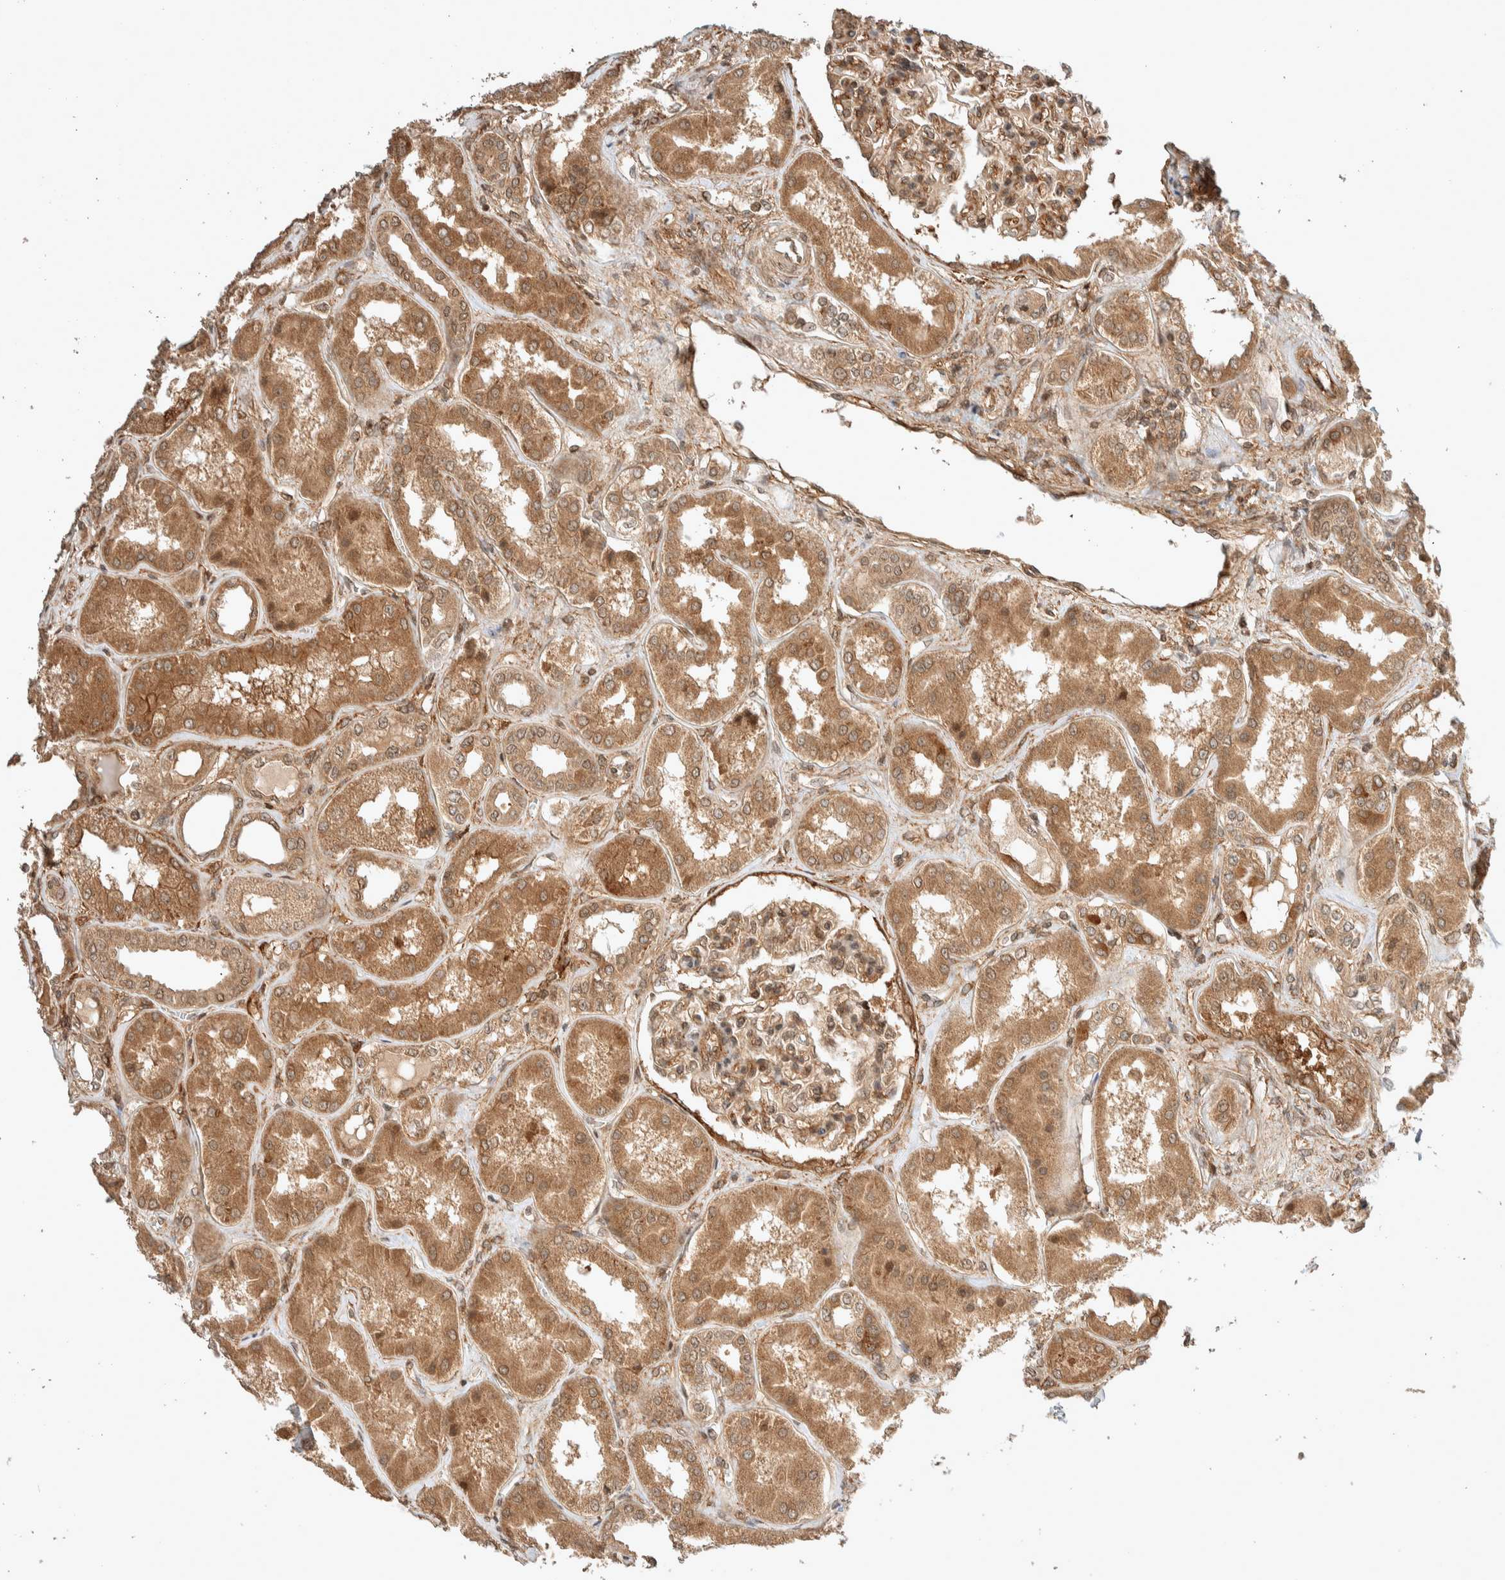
{"staining": {"intensity": "moderate", "quantity": ">75%", "location": "cytoplasmic/membranous,nuclear"}, "tissue": "kidney", "cell_type": "Cells in glomeruli", "image_type": "normal", "snomed": [{"axis": "morphology", "description": "Normal tissue, NOS"}, {"axis": "topography", "description": "Kidney"}], "caption": "Kidney stained with DAB (3,3'-diaminobenzidine) IHC exhibits medium levels of moderate cytoplasmic/membranous,nuclear staining in about >75% of cells in glomeruli.", "gene": "THRA", "patient": {"sex": "female", "age": 56}}